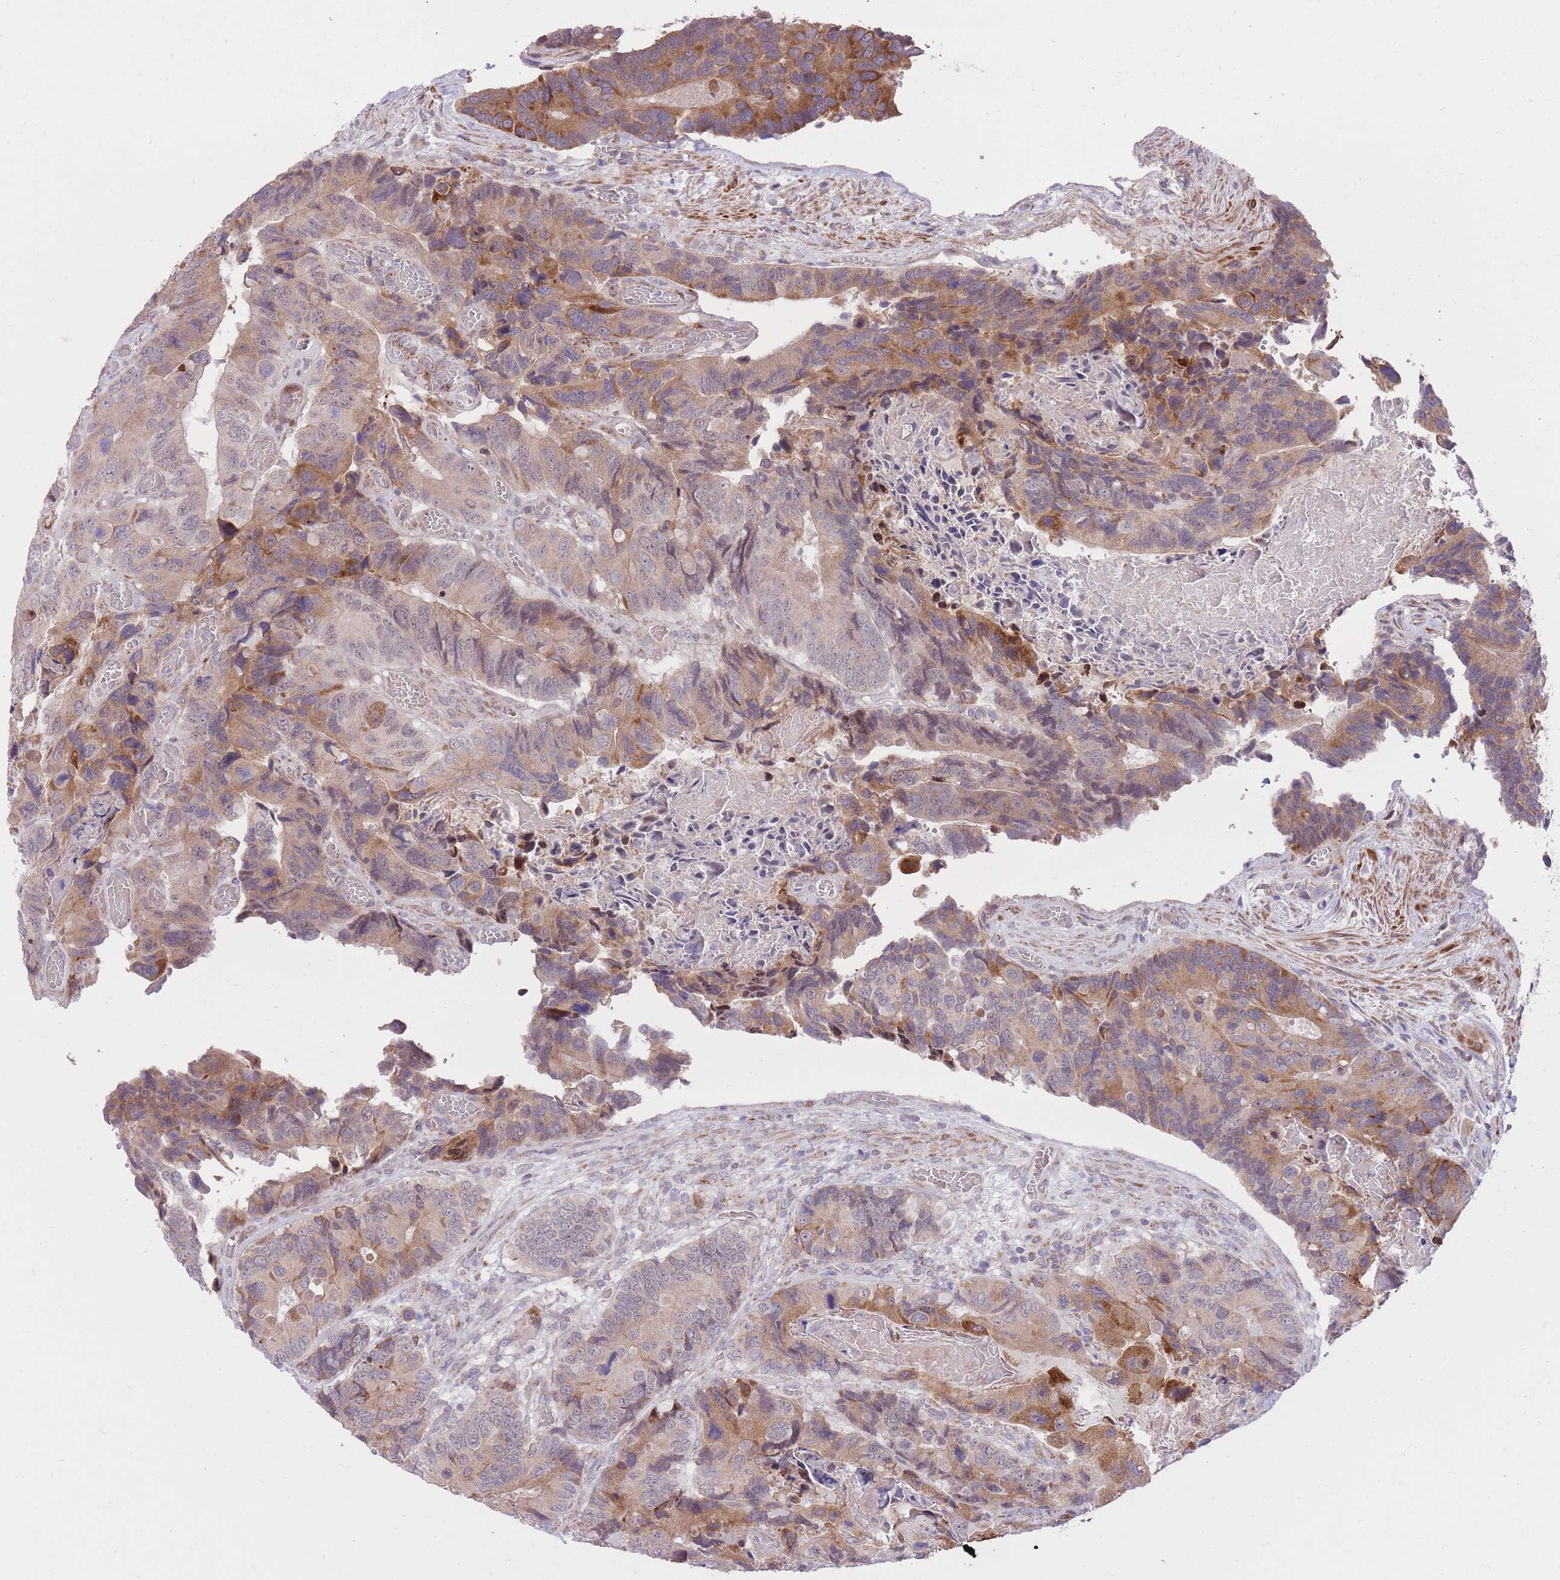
{"staining": {"intensity": "moderate", "quantity": ">75%", "location": "cytoplasmic/membranous"}, "tissue": "colorectal cancer", "cell_type": "Tumor cells", "image_type": "cancer", "snomed": [{"axis": "morphology", "description": "Adenocarcinoma, NOS"}, {"axis": "topography", "description": "Colon"}], "caption": "Immunohistochemistry of human colorectal cancer (adenocarcinoma) shows medium levels of moderate cytoplasmic/membranous expression in approximately >75% of tumor cells.", "gene": "SLC4A4", "patient": {"sex": "male", "age": 84}}